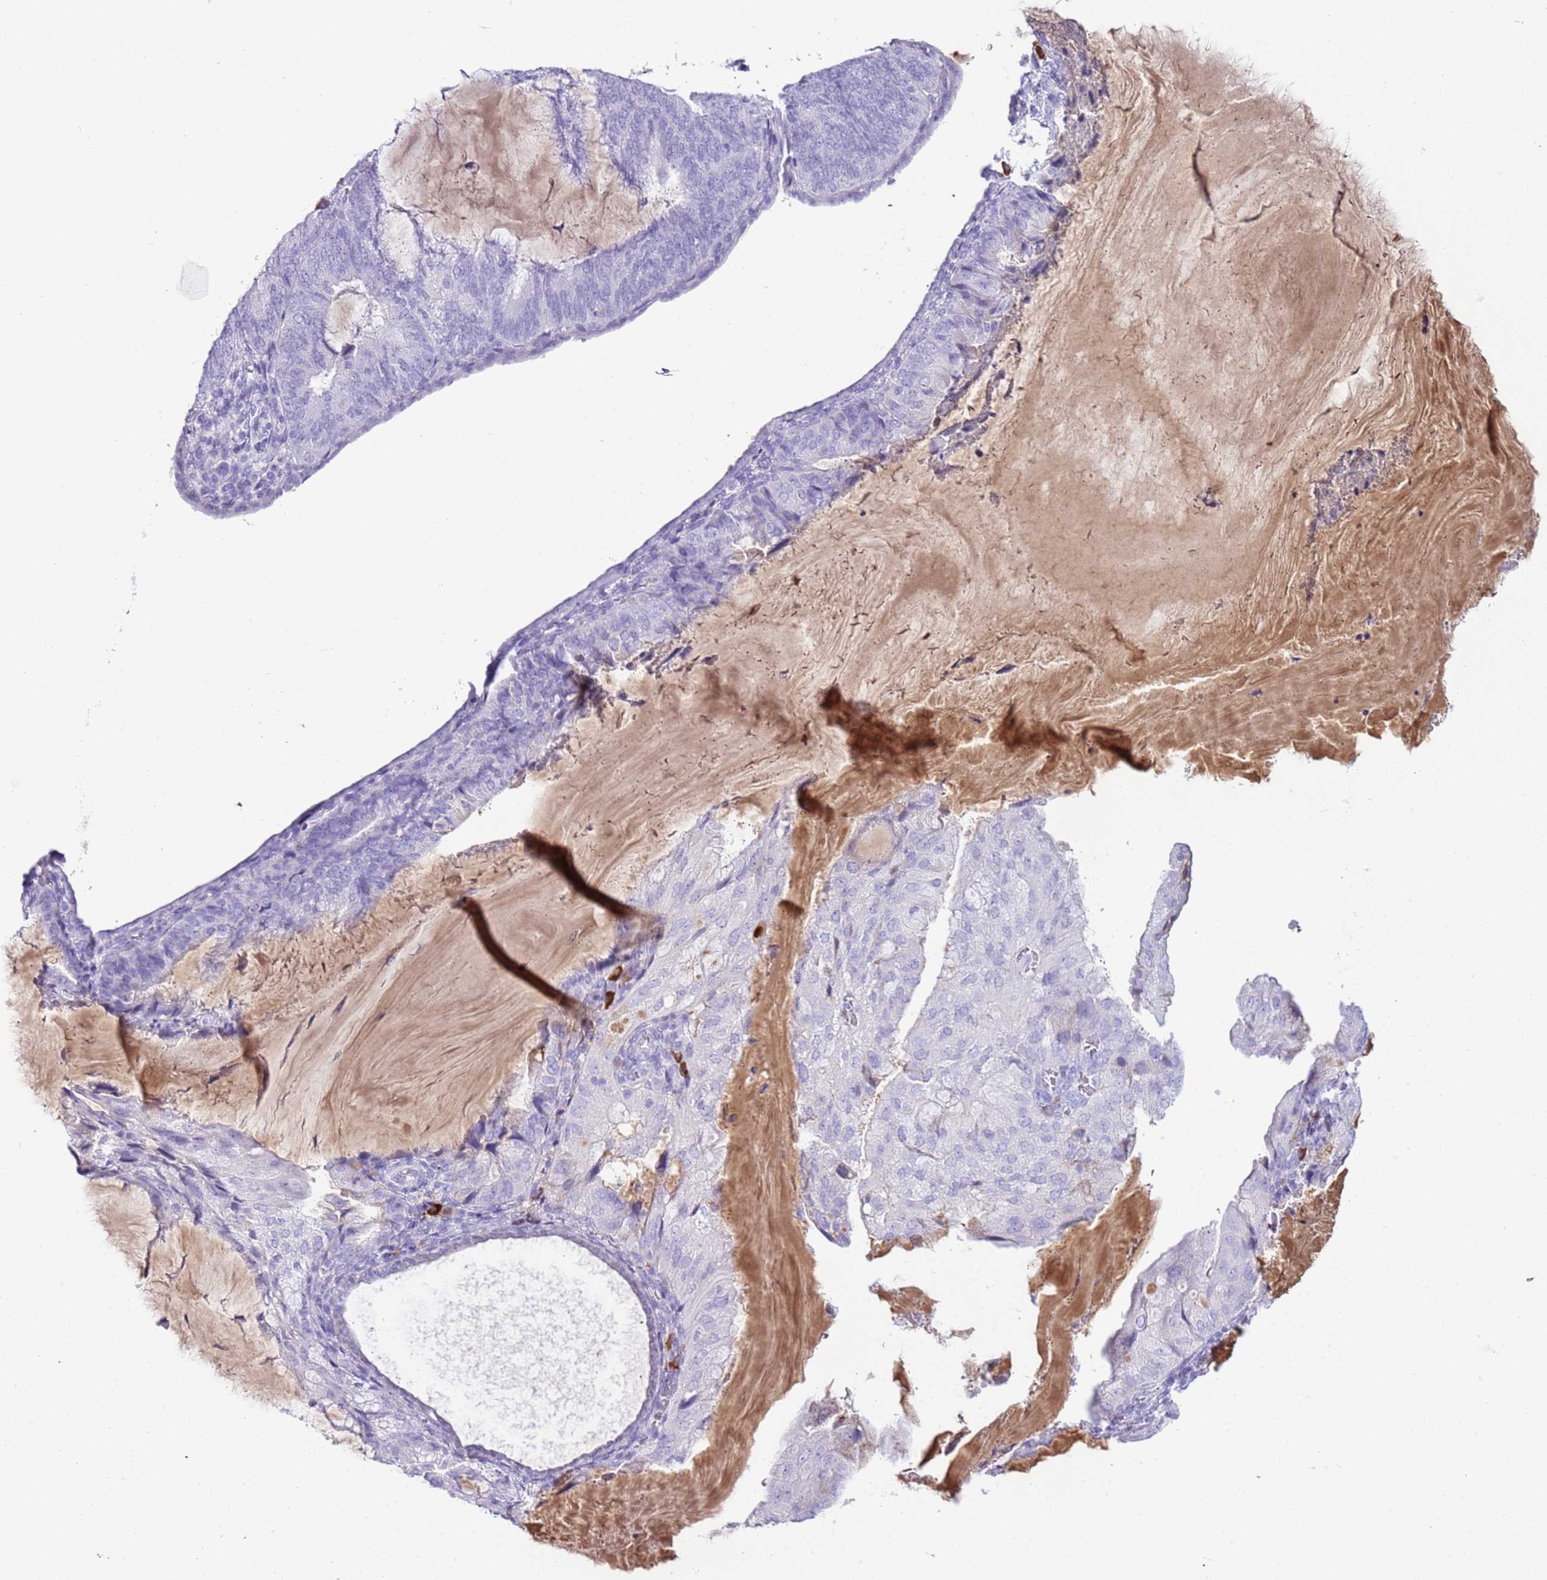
{"staining": {"intensity": "negative", "quantity": "none", "location": "none"}, "tissue": "endometrial cancer", "cell_type": "Tumor cells", "image_type": "cancer", "snomed": [{"axis": "morphology", "description": "Adenocarcinoma, NOS"}, {"axis": "topography", "description": "Endometrium"}], "caption": "Endometrial cancer (adenocarcinoma) stained for a protein using IHC exhibits no positivity tumor cells.", "gene": "IGKV3D-11", "patient": {"sex": "female", "age": 81}}